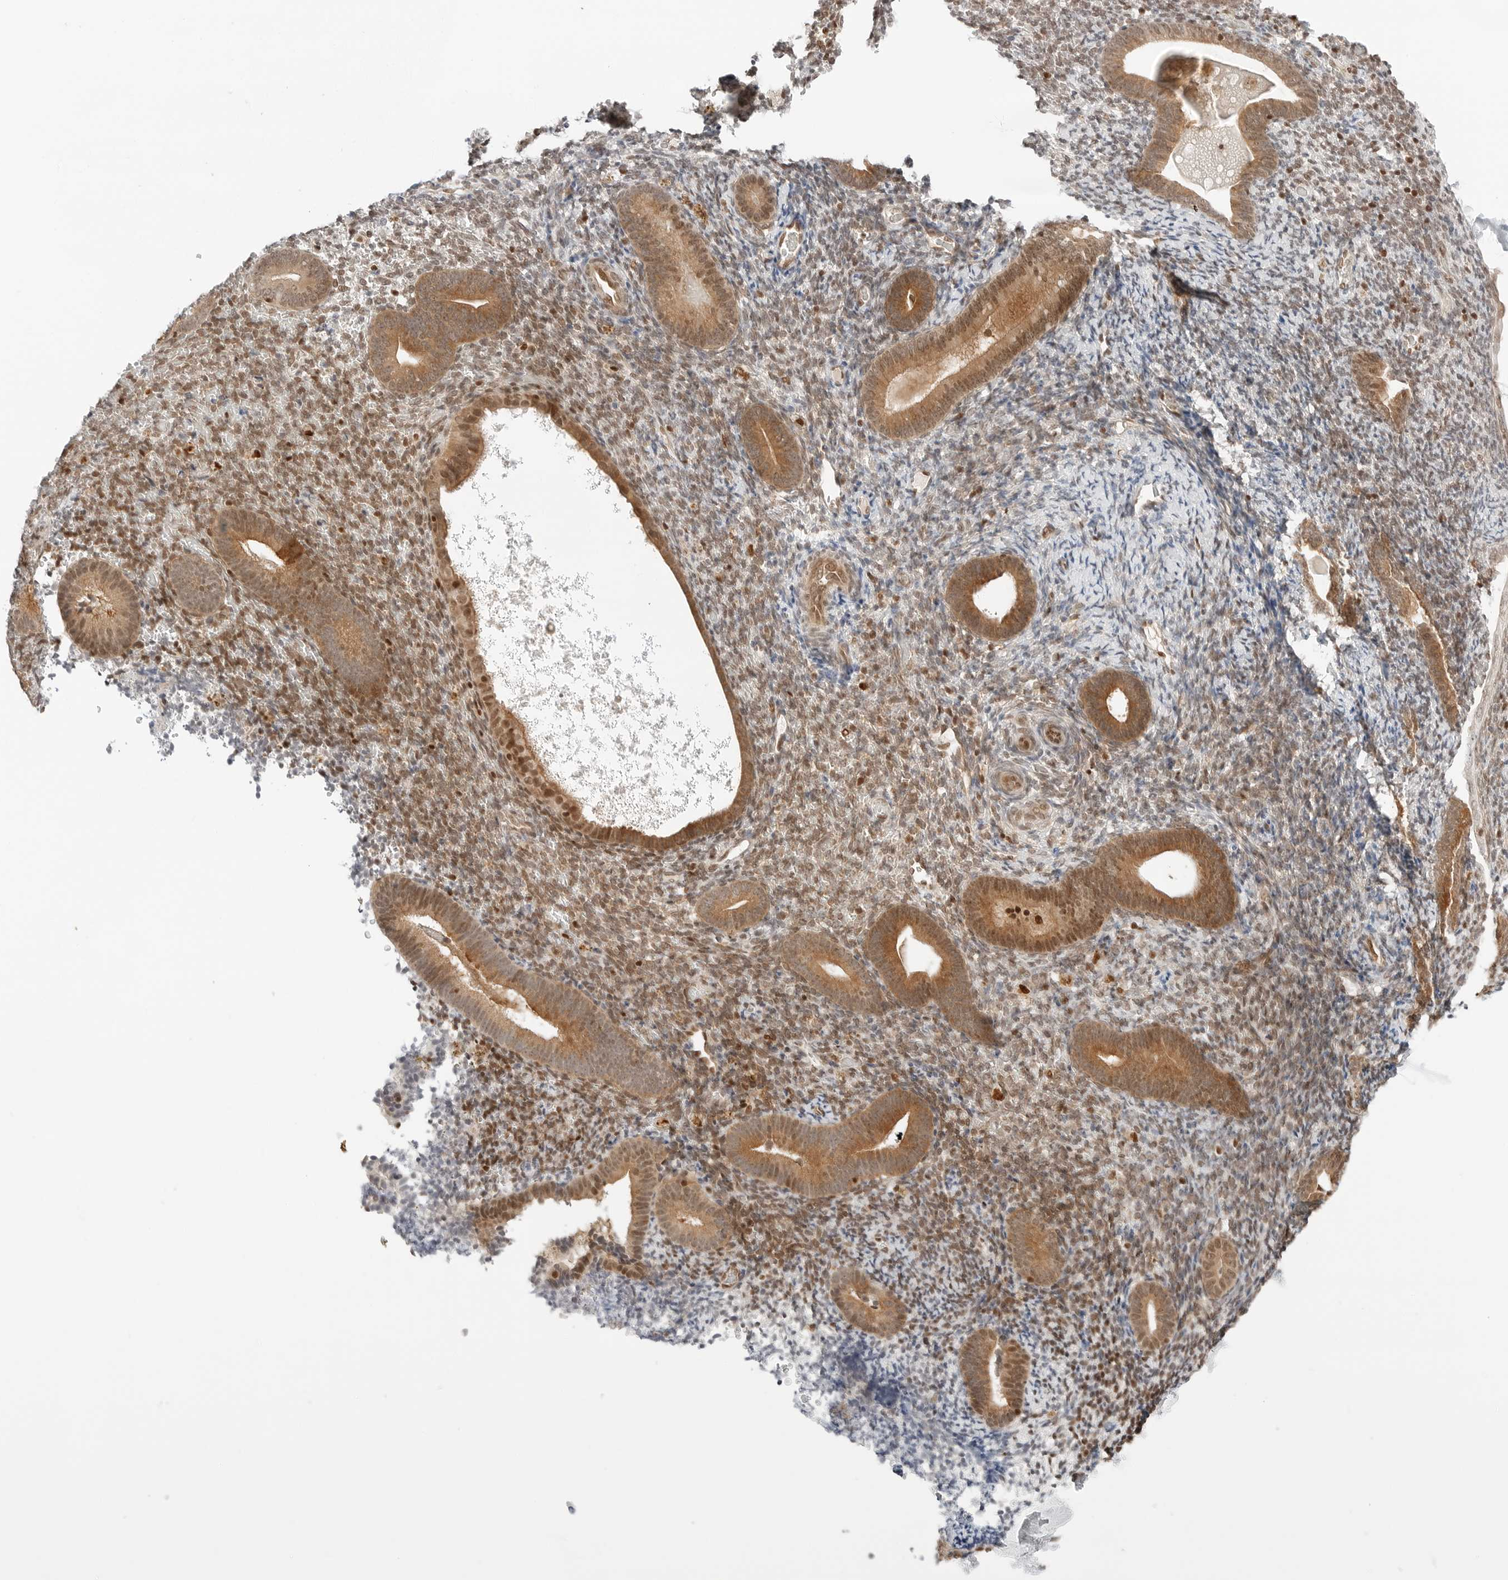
{"staining": {"intensity": "moderate", "quantity": "<25%", "location": "cytoplasmic/membranous,nuclear"}, "tissue": "endometrium", "cell_type": "Cells in endometrial stroma", "image_type": "normal", "snomed": [{"axis": "morphology", "description": "Normal tissue, NOS"}, {"axis": "topography", "description": "Endometrium"}], "caption": "Endometrium stained for a protein (brown) reveals moderate cytoplasmic/membranous,nuclear positive expression in approximately <25% of cells in endometrial stroma.", "gene": "CRTC2", "patient": {"sex": "female", "age": 51}}